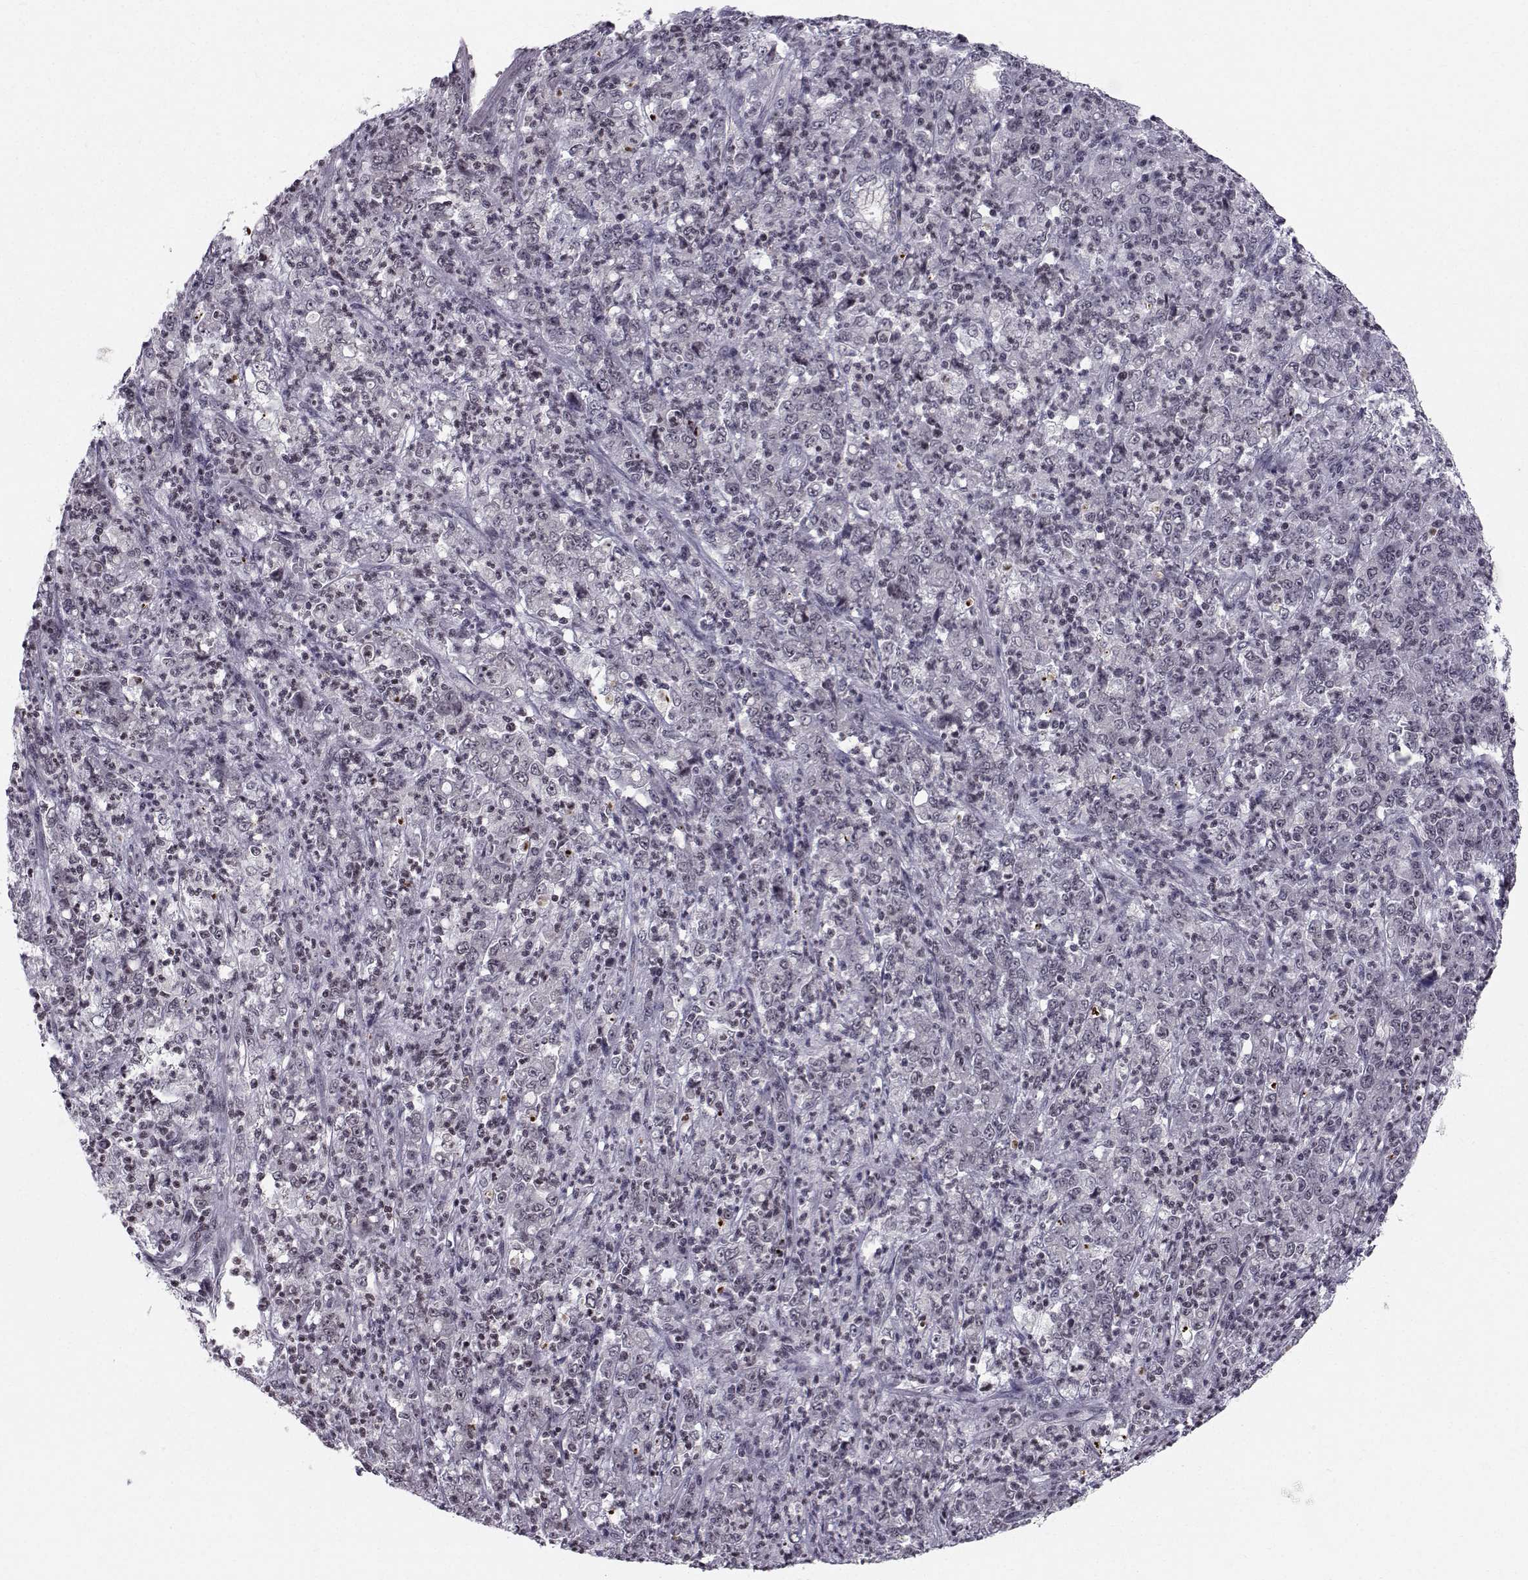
{"staining": {"intensity": "negative", "quantity": "none", "location": "none"}, "tissue": "stomach cancer", "cell_type": "Tumor cells", "image_type": "cancer", "snomed": [{"axis": "morphology", "description": "Adenocarcinoma, NOS"}, {"axis": "topography", "description": "Stomach, lower"}], "caption": "An image of stomach cancer stained for a protein shows no brown staining in tumor cells.", "gene": "MARCHF4", "patient": {"sex": "female", "age": 71}}